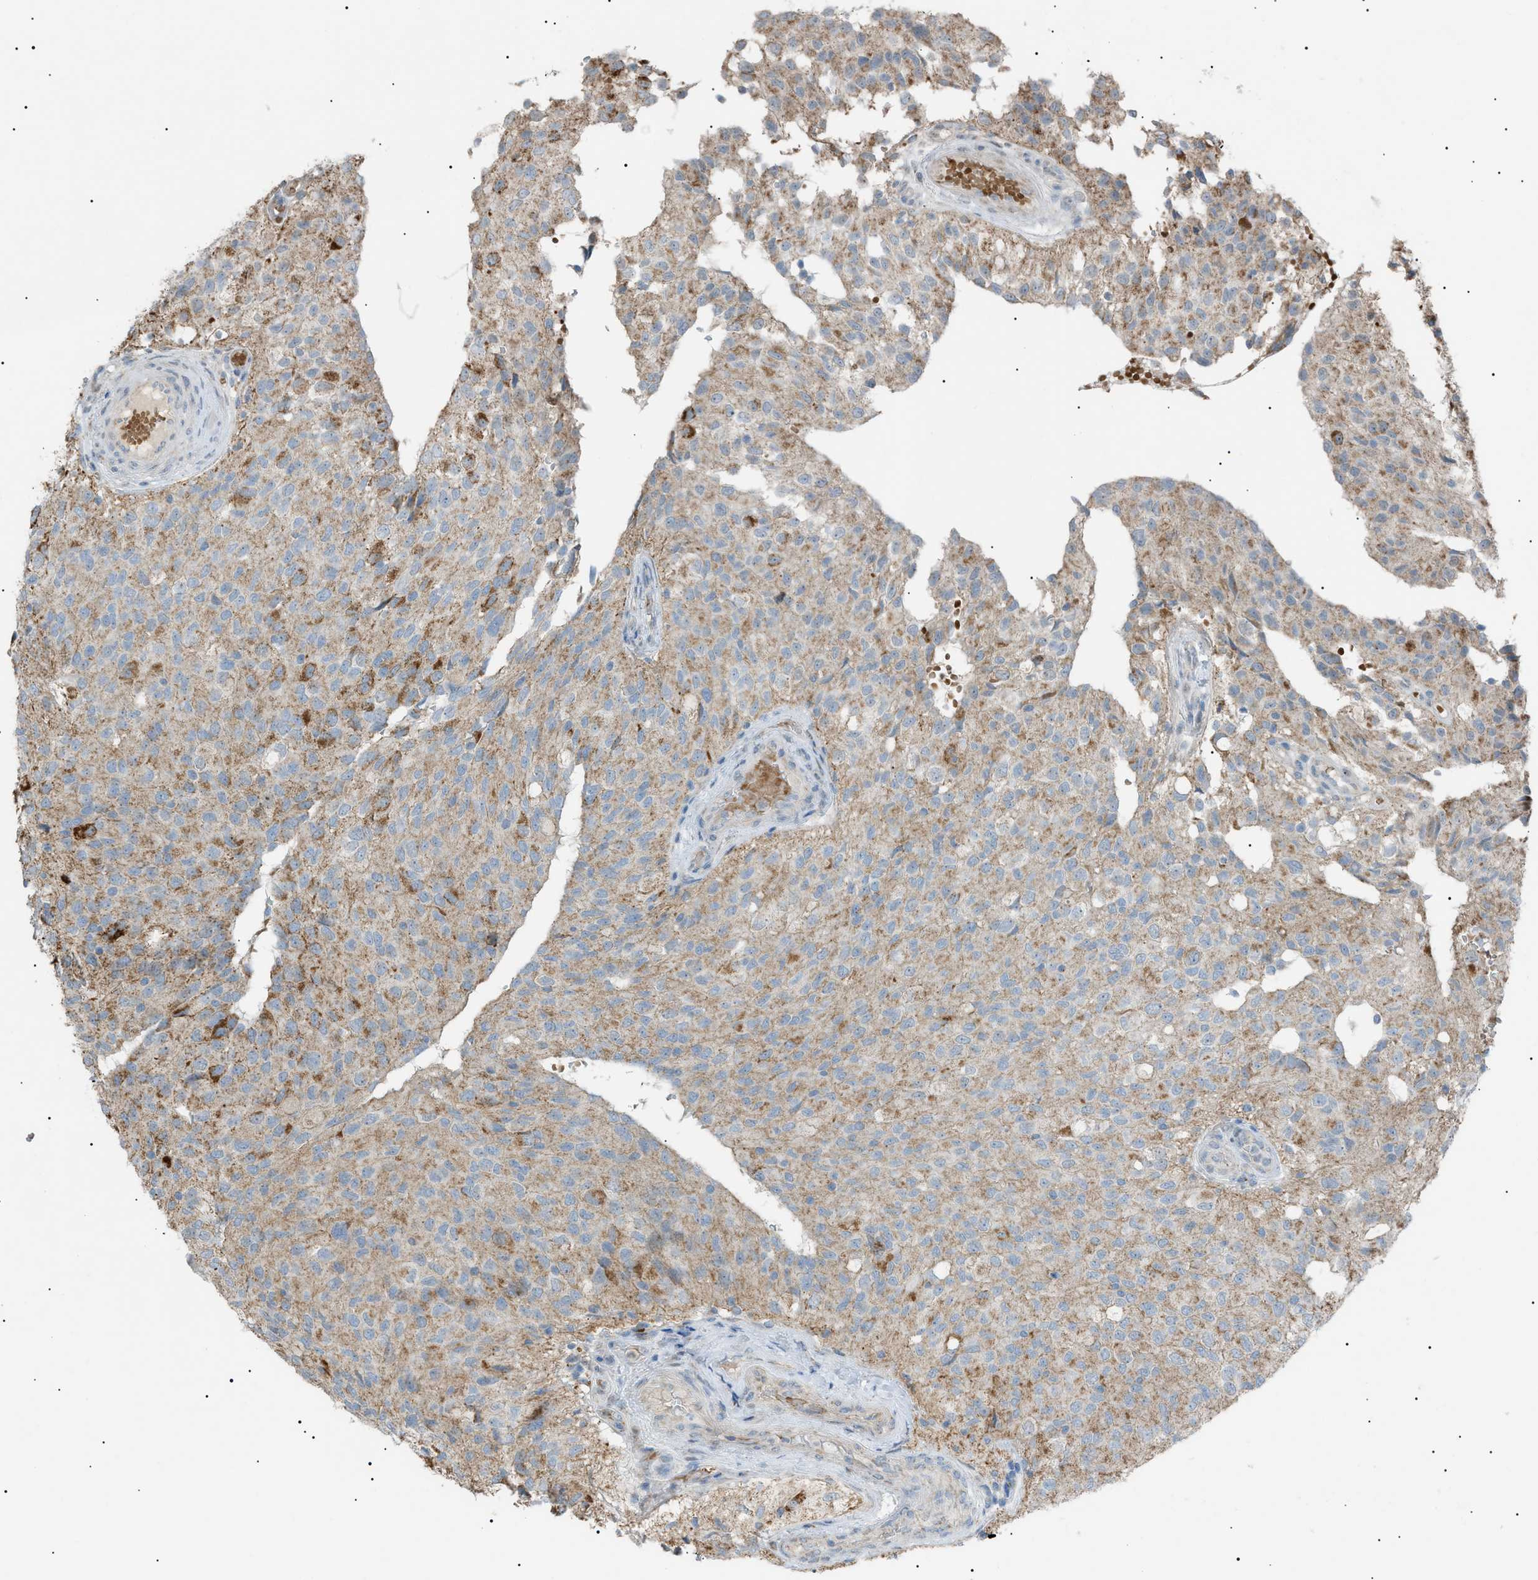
{"staining": {"intensity": "moderate", "quantity": ">75%", "location": "cytoplasmic/membranous"}, "tissue": "glioma", "cell_type": "Tumor cells", "image_type": "cancer", "snomed": [{"axis": "morphology", "description": "Glioma, malignant, High grade"}, {"axis": "topography", "description": "Brain"}], "caption": "Malignant glioma (high-grade) stained with DAB (3,3'-diaminobenzidine) immunohistochemistry reveals medium levels of moderate cytoplasmic/membranous positivity in approximately >75% of tumor cells.", "gene": "ZNF516", "patient": {"sex": "male", "age": 32}}